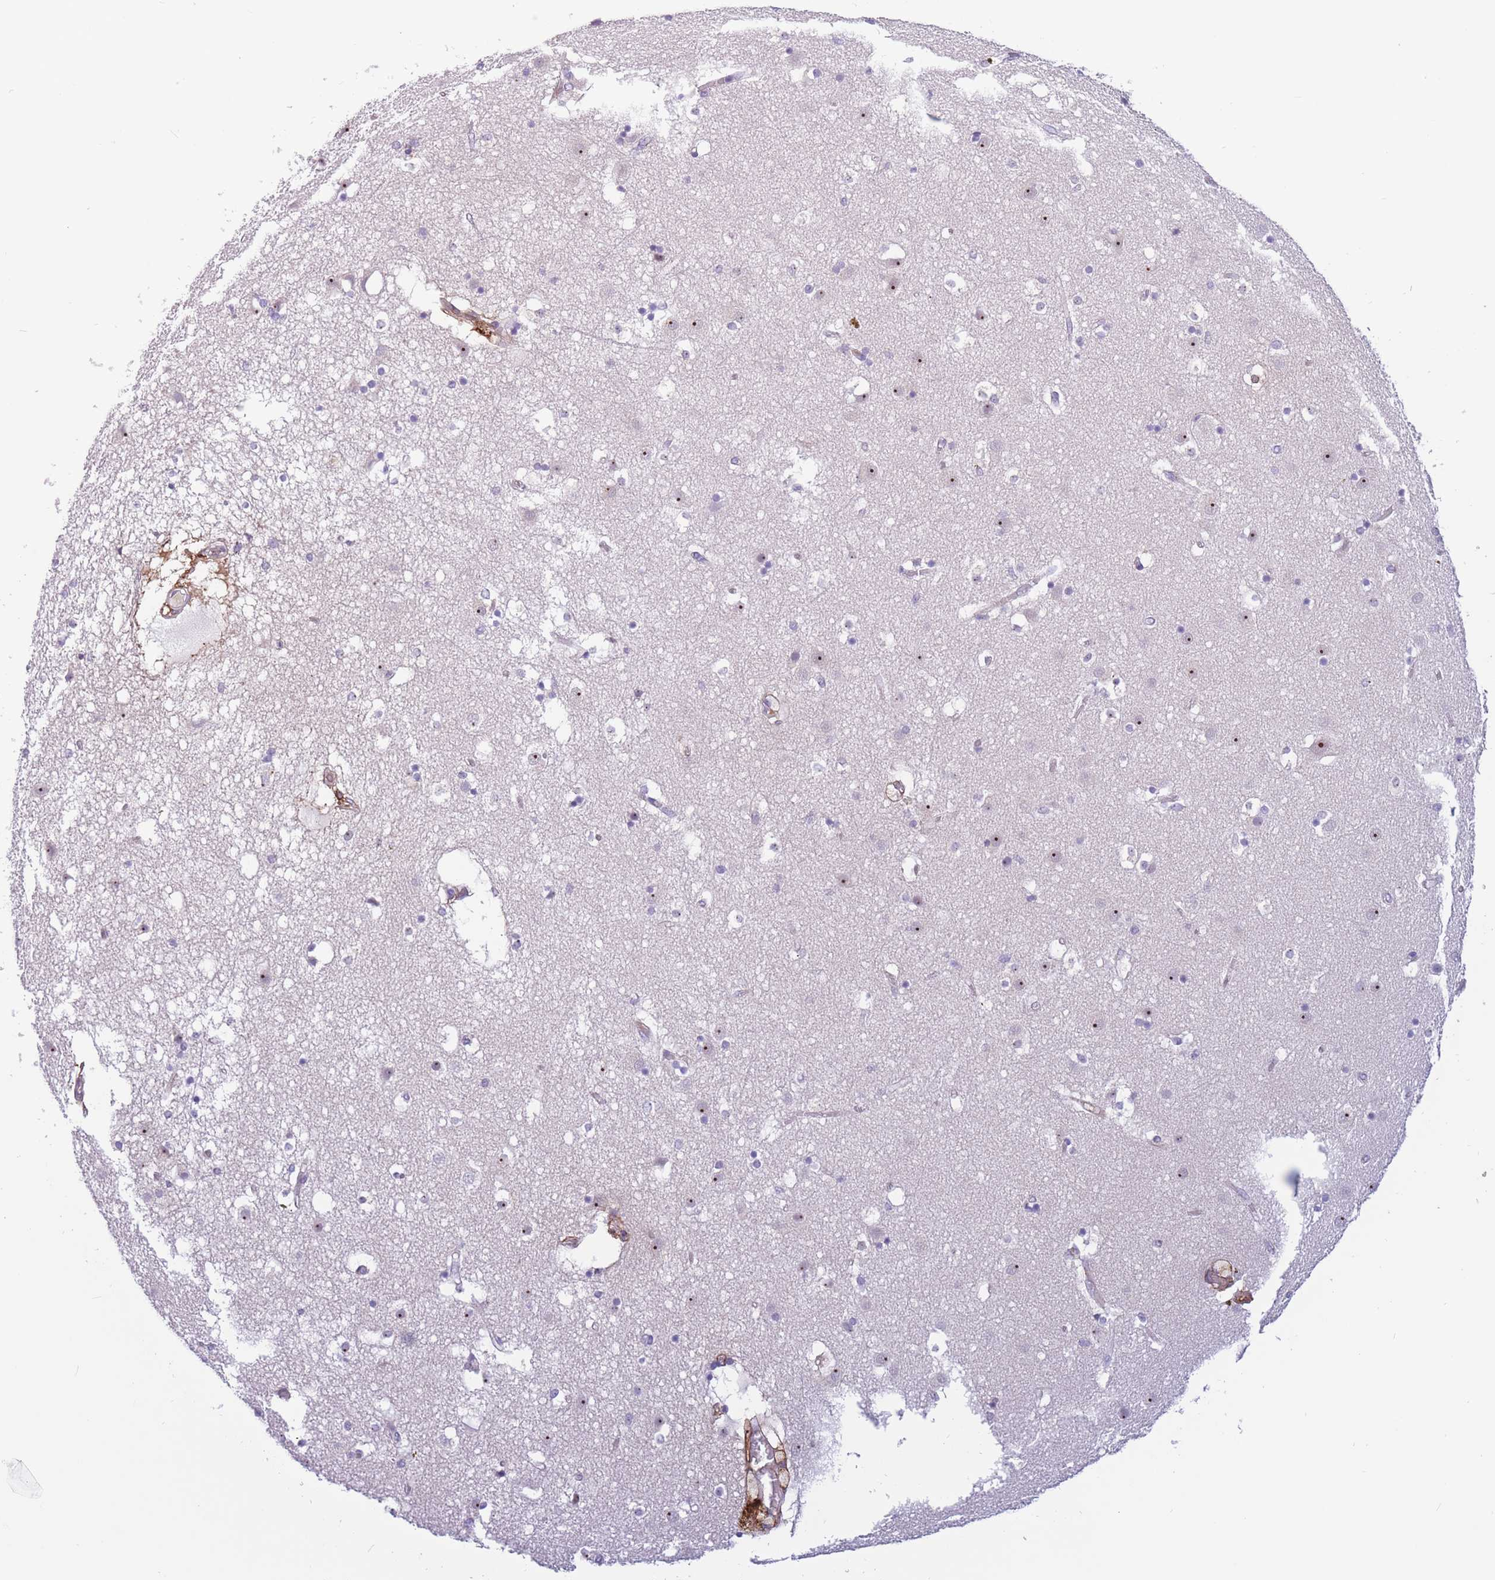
{"staining": {"intensity": "negative", "quantity": "none", "location": "none"}, "tissue": "caudate", "cell_type": "Glial cells", "image_type": "normal", "snomed": [{"axis": "morphology", "description": "Normal tissue, NOS"}, {"axis": "topography", "description": "Lateral ventricle wall"}], "caption": "This is a micrograph of immunohistochemistry (IHC) staining of unremarkable caudate, which shows no expression in glial cells.", "gene": "BOP1", "patient": {"sex": "male", "age": 70}}